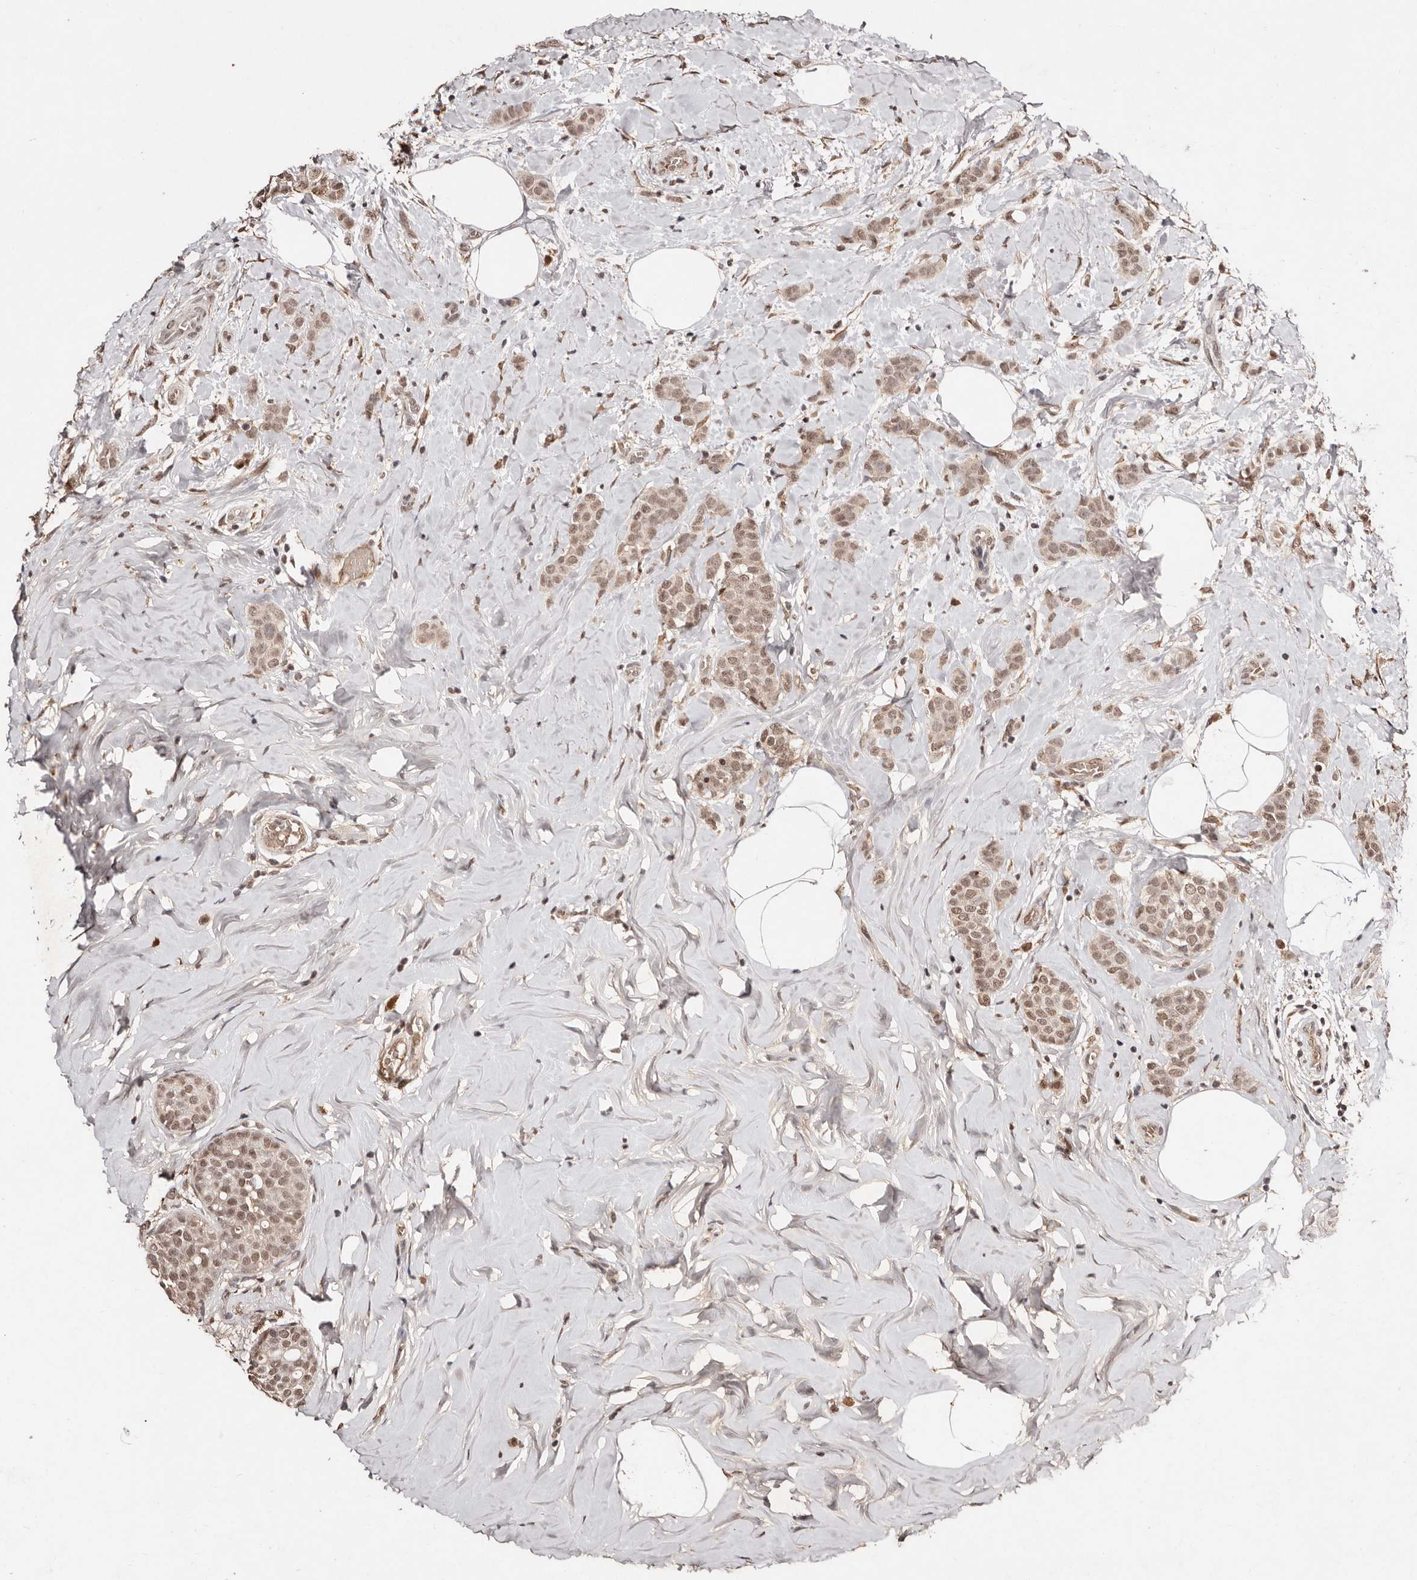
{"staining": {"intensity": "moderate", "quantity": ">75%", "location": "cytoplasmic/membranous,nuclear"}, "tissue": "breast cancer", "cell_type": "Tumor cells", "image_type": "cancer", "snomed": [{"axis": "morphology", "description": "Lobular carcinoma, in situ"}, {"axis": "morphology", "description": "Lobular carcinoma"}, {"axis": "topography", "description": "Breast"}], "caption": "Tumor cells display moderate cytoplasmic/membranous and nuclear staining in approximately >75% of cells in breast cancer (lobular carcinoma).", "gene": "BICRAL", "patient": {"sex": "female", "age": 41}}